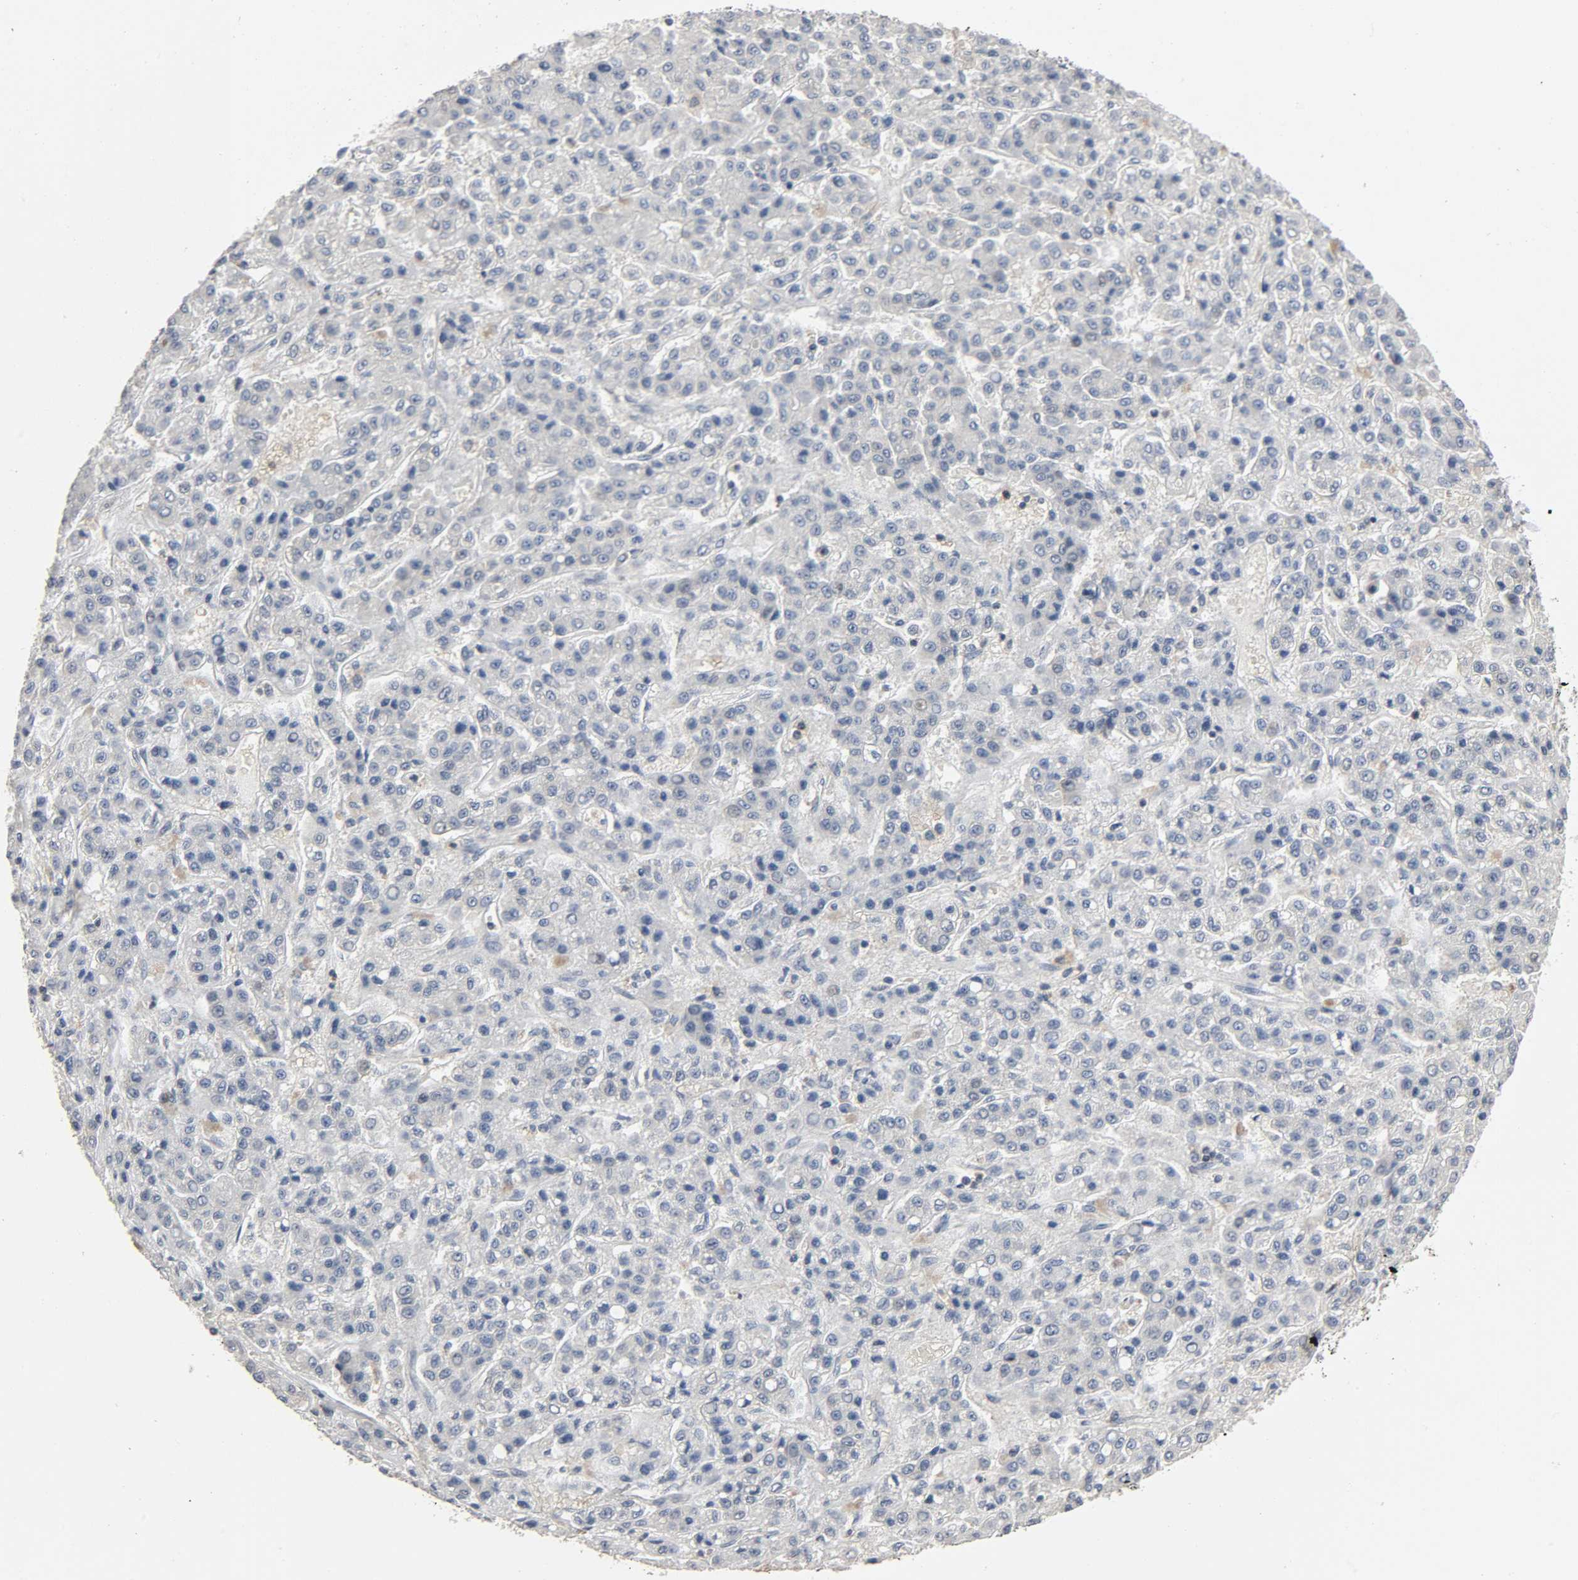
{"staining": {"intensity": "weak", "quantity": "25%-75%", "location": "cytoplasmic/membranous"}, "tissue": "liver cancer", "cell_type": "Tumor cells", "image_type": "cancer", "snomed": [{"axis": "morphology", "description": "Carcinoma, Hepatocellular, NOS"}, {"axis": "topography", "description": "Liver"}], "caption": "Immunohistochemical staining of liver hepatocellular carcinoma demonstrates low levels of weak cytoplasmic/membranous protein expression in approximately 25%-75% of tumor cells. The protein of interest is shown in brown color, while the nuclei are stained blue.", "gene": "PLEKHA2", "patient": {"sex": "male", "age": 70}}